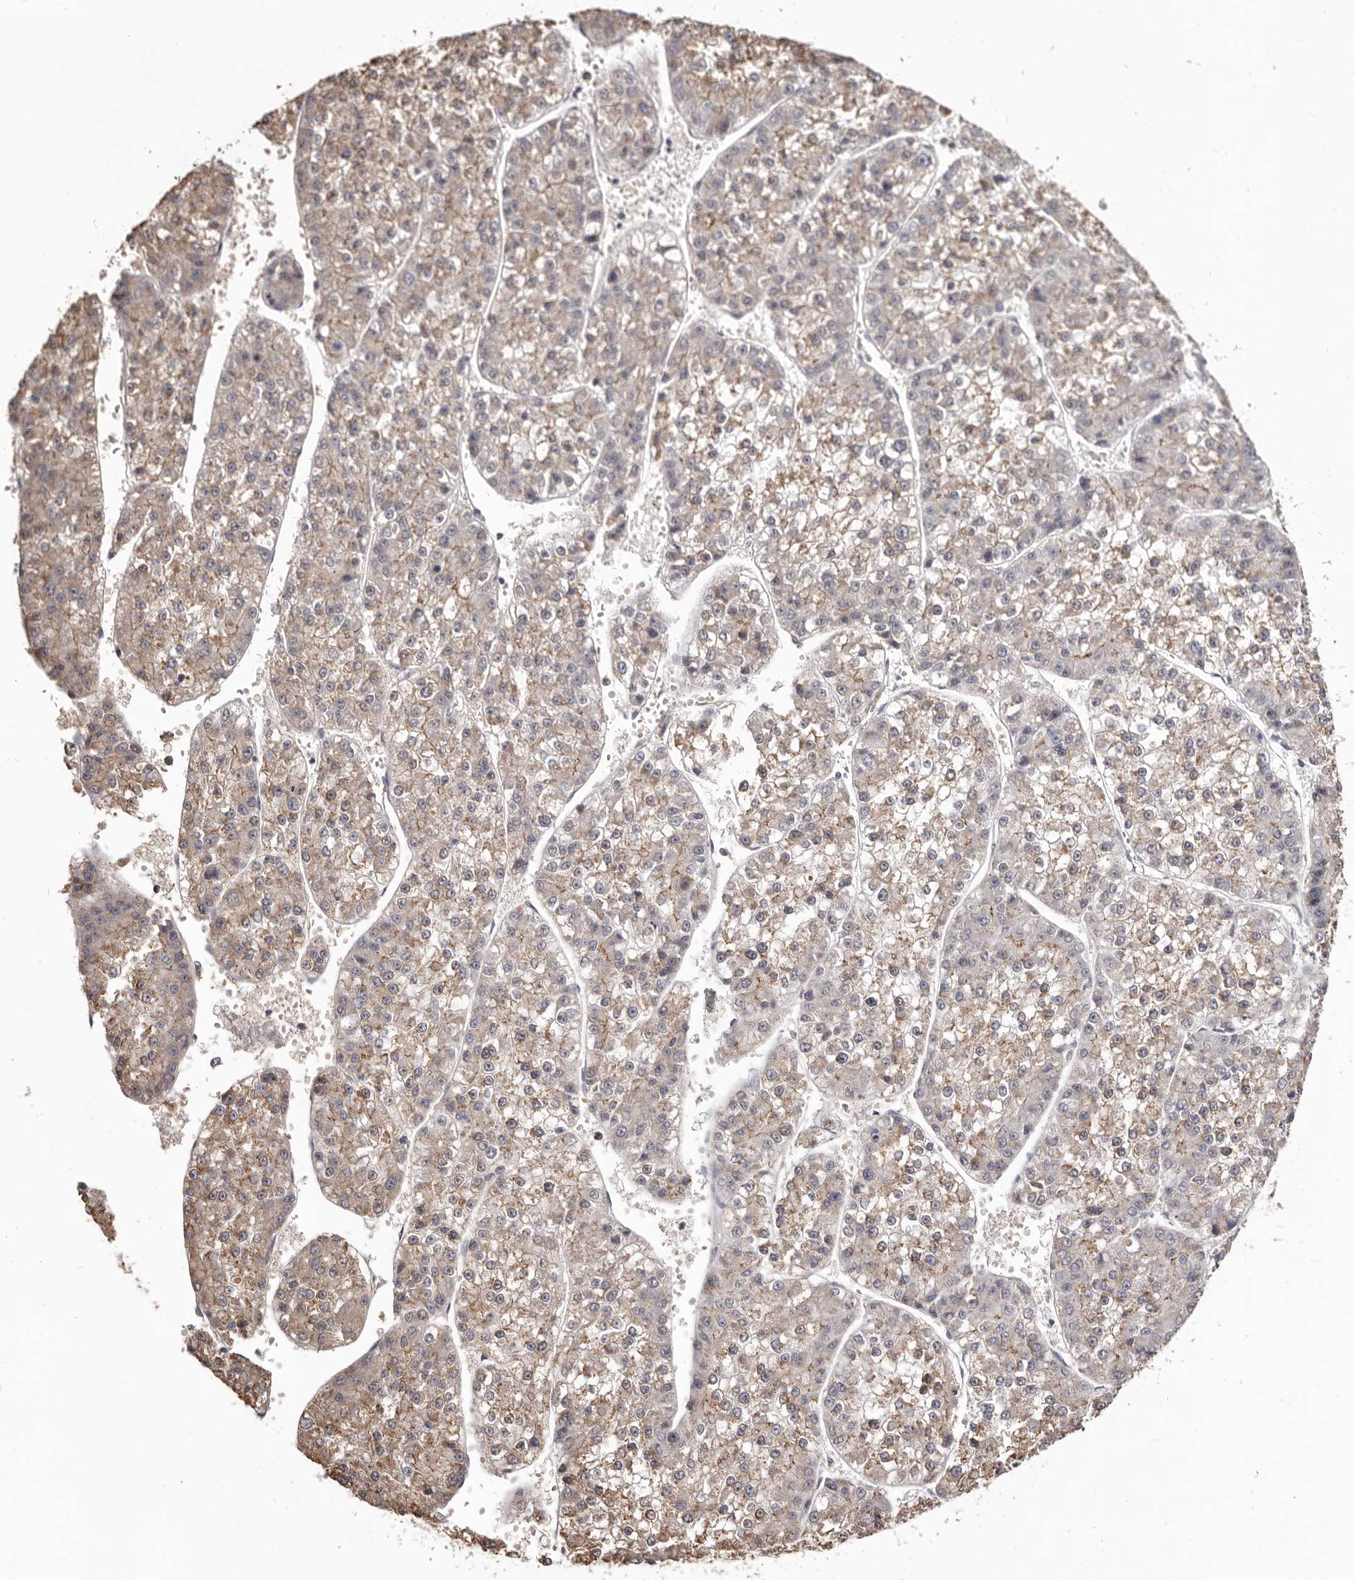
{"staining": {"intensity": "moderate", "quantity": ">75%", "location": "cytoplasmic/membranous"}, "tissue": "liver cancer", "cell_type": "Tumor cells", "image_type": "cancer", "snomed": [{"axis": "morphology", "description": "Carcinoma, Hepatocellular, NOS"}, {"axis": "topography", "description": "Liver"}], "caption": "Immunohistochemical staining of human hepatocellular carcinoma (liver) exhibits moderate cytoplasmic/membranous protein expression in approximately >75% of tumor cells. The staining is performed using DAB brown chromogen to label protein expression. The nuclei are counter-stained blue using hematoxylin.", "gene": "CGN", "patient": {"sex": "female", "age": 73}}